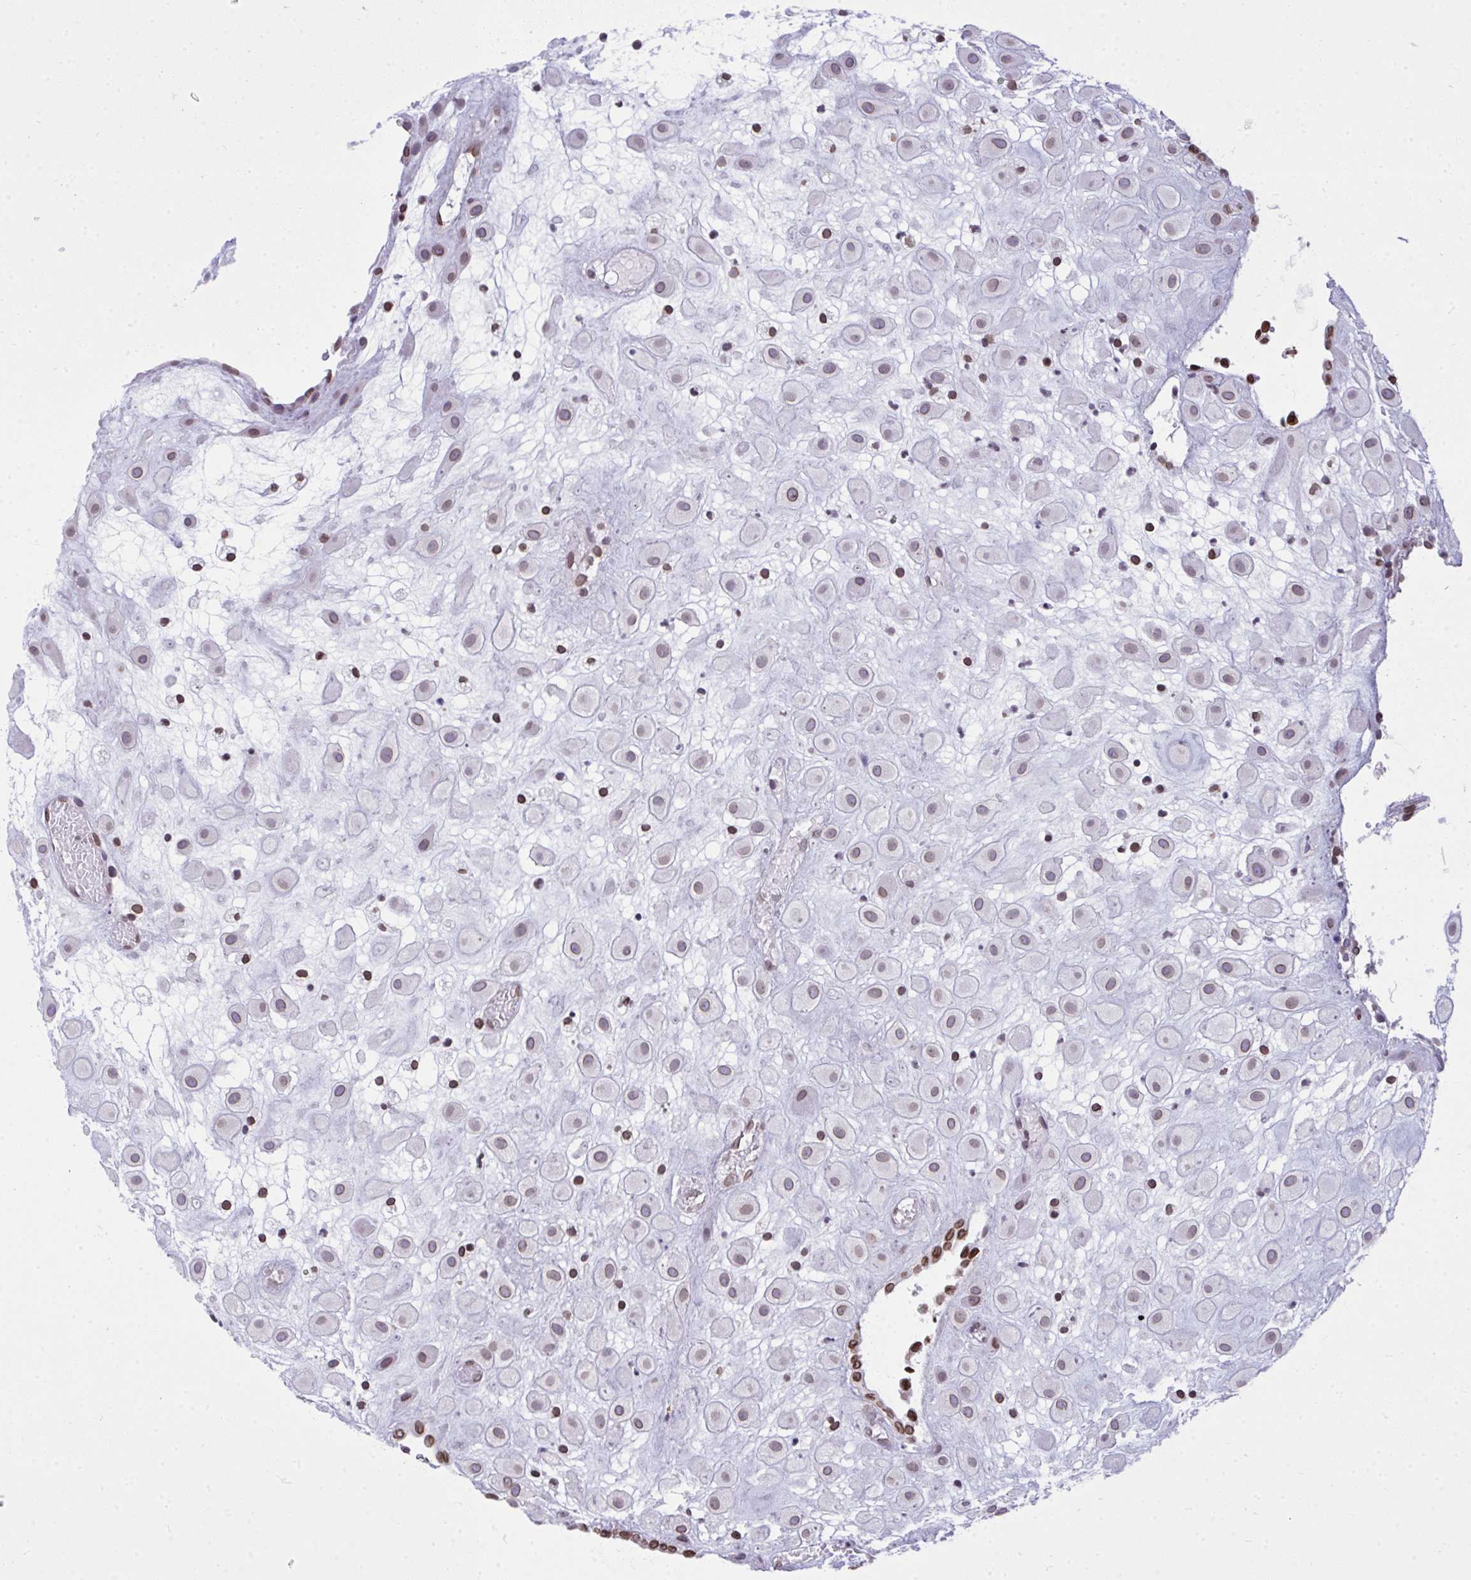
{"staining": {"intensity": "weak", "quantity": "<25%", "location": "nuclear"}, "tissue": "placenta", "cell_type": "Decidual cells", "image_type": "normal", "snomed": [{"axis": "morphology", "description": "Normal tissue, NOS"}, {"axis": "topography", "description": "Placenta"}], "caption": "Immunohistochemical staining of normal placenta exhibits no significant expression in decidual cells.", "gene": "LMNB2", "patient": {"sex": "female", "age": 24}}